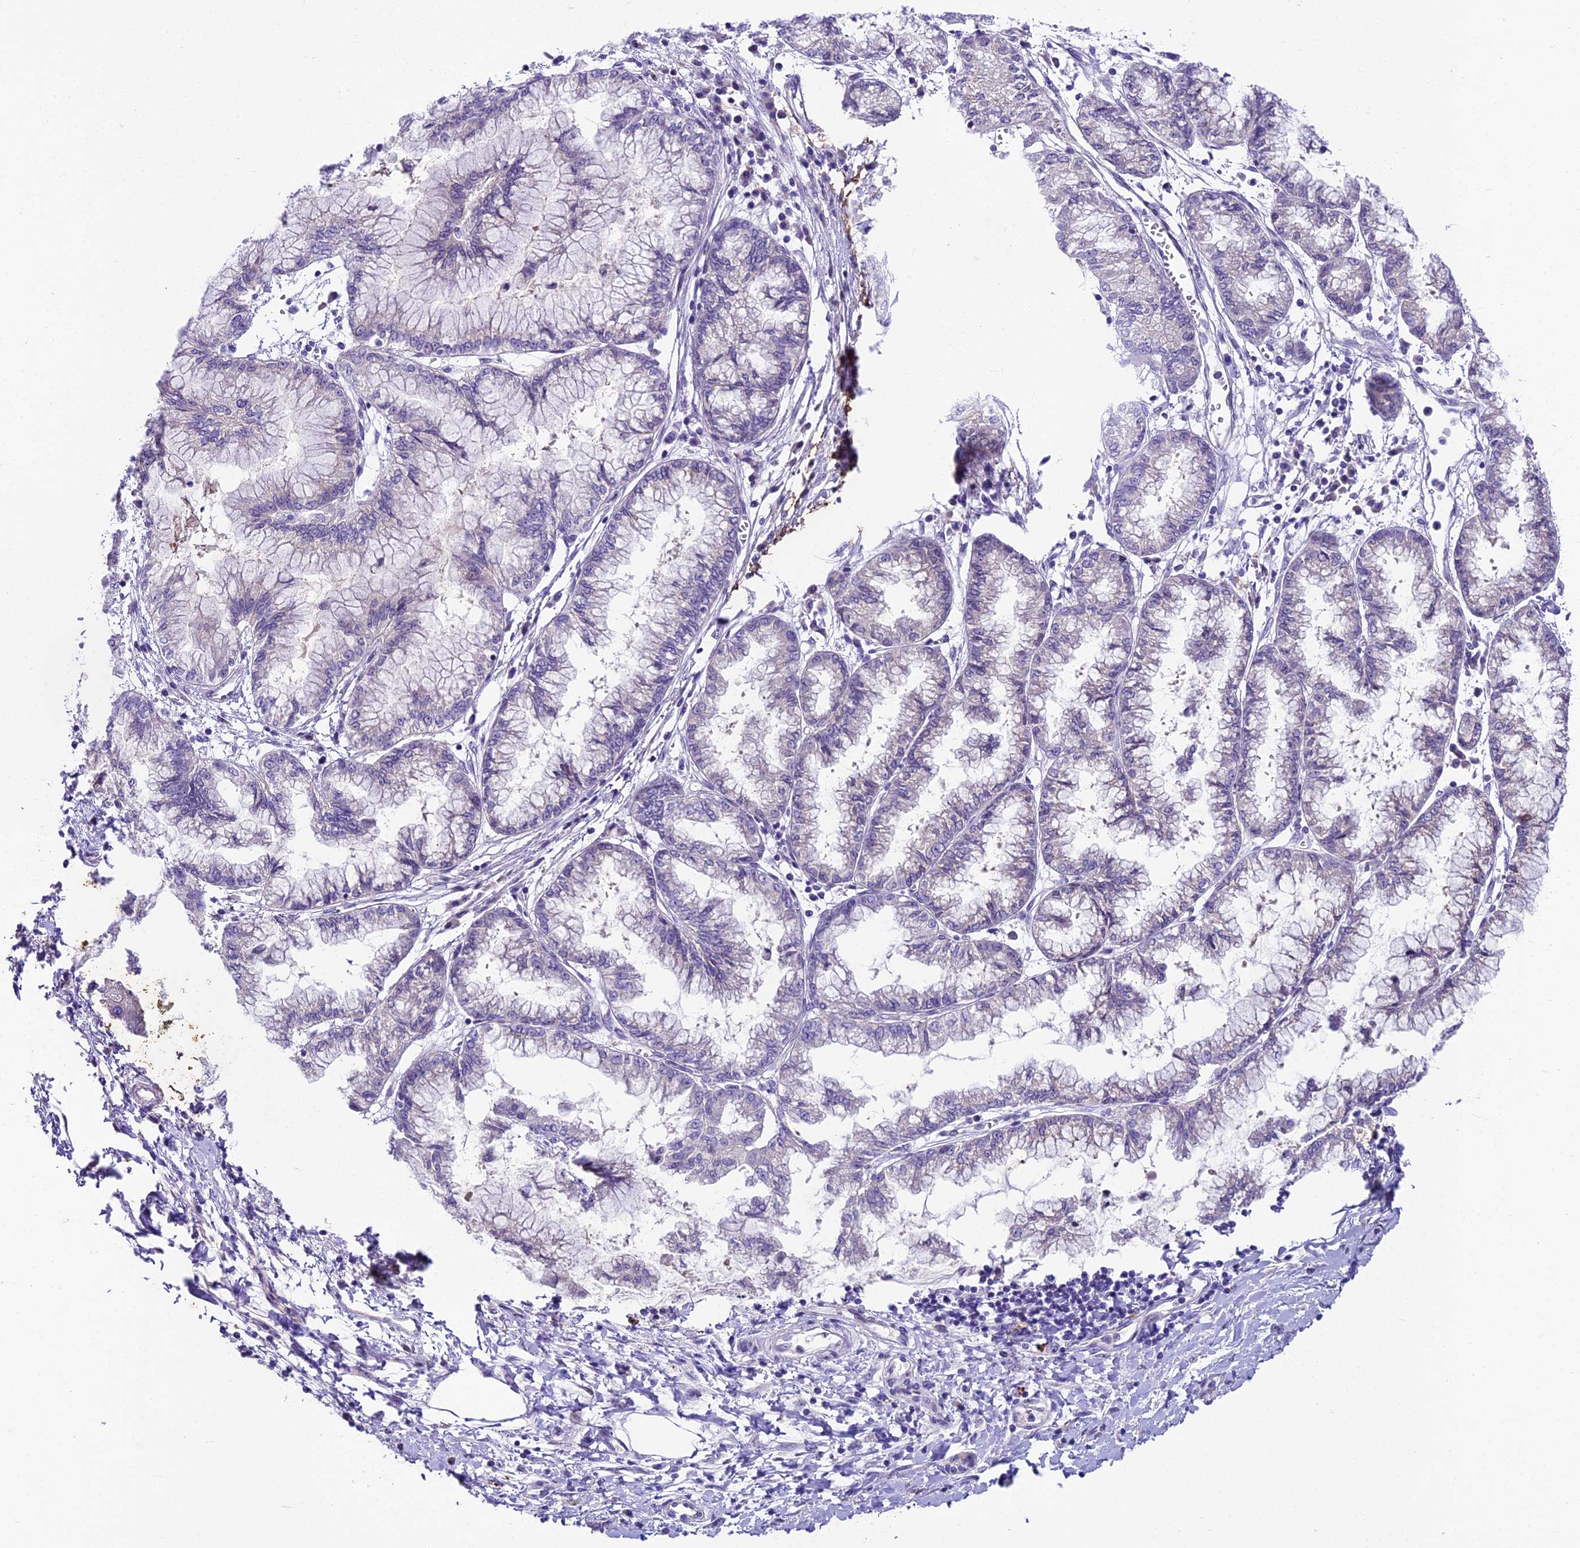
{"staining": {"intensity": "negative", "quantity": "none", "location": "none"}, "tissue": "pancreatic cancer", "cell_type": "Tumor cells", "image_type": "cancer", "snomed": [{"axis": "morphology", "description": "Adenocarcinoma, NOS"}, {"axis": "topography", "description": "Pancreas"}], "caption": "This micrograph is of pancreatic adenocarcinoma stained with immunohistochemistry (IHC) to label a protein in brown with the nuclei are counter-stained blue. There is no expression in tumor cells. (Brightfield microscopy of DAB immunohistochemistry (IHC) at high magnification).", "gene": "IFT140", "patient": {"sex": "male", "age": 73}}